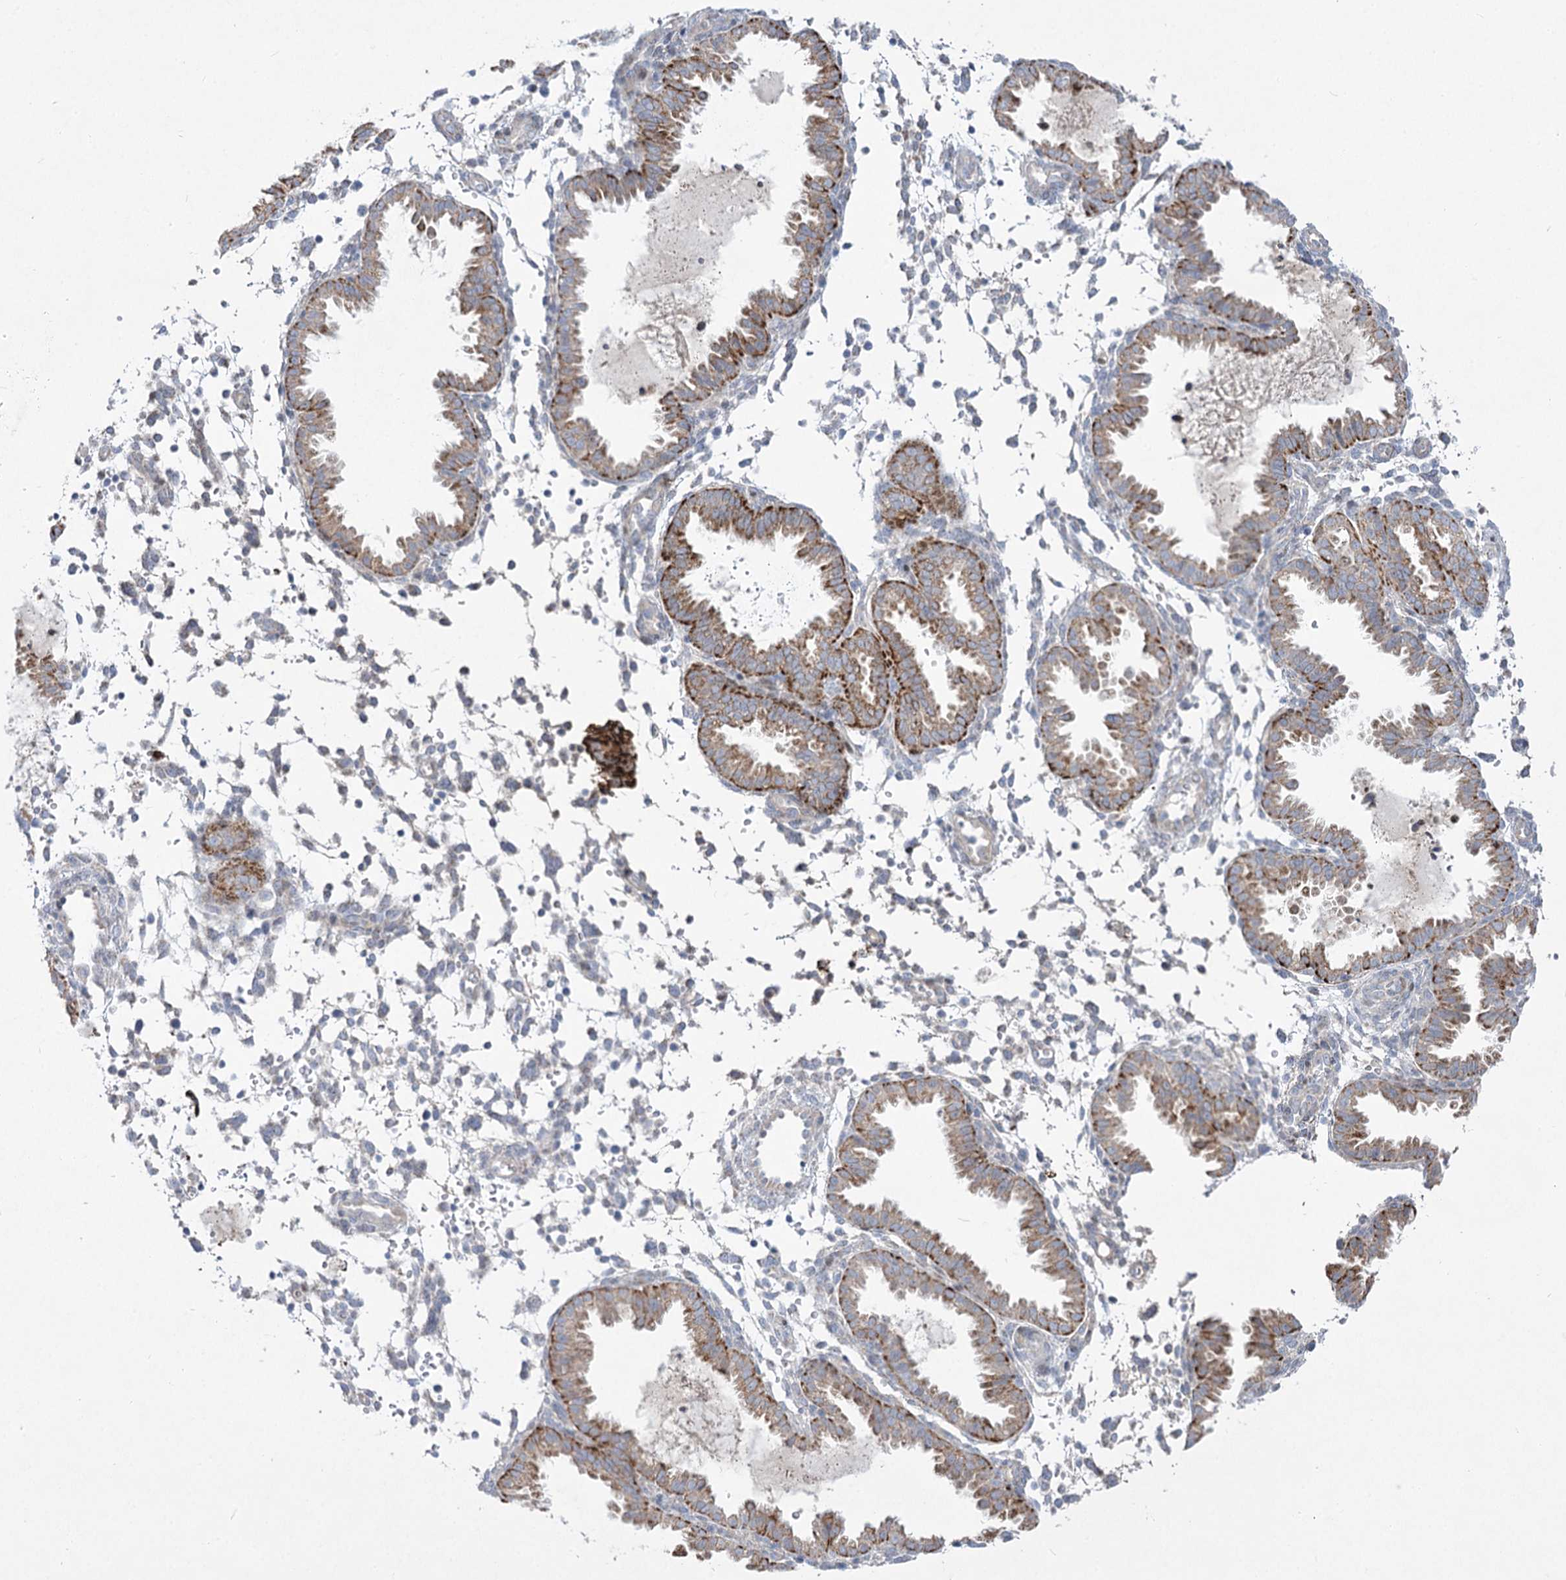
{"staining": {"intensity": "negative", "quantity": "none", "location": "none"}, "tissue": "endometrium", "cell_type": "Cells in endometrial stroma", "image_type": "normal", "snomed": [{"axis": "morphology", "description": "Normal tissue, NOS"}, {"axis": "topography", "description": "Endometrium"}], "caption": "Immunohistochemical staining of normal endometrium shows no significant staining in cells in endometrial stroma.", "gene": "CEP164", "patient": {"sex": "female", "age": 33}}